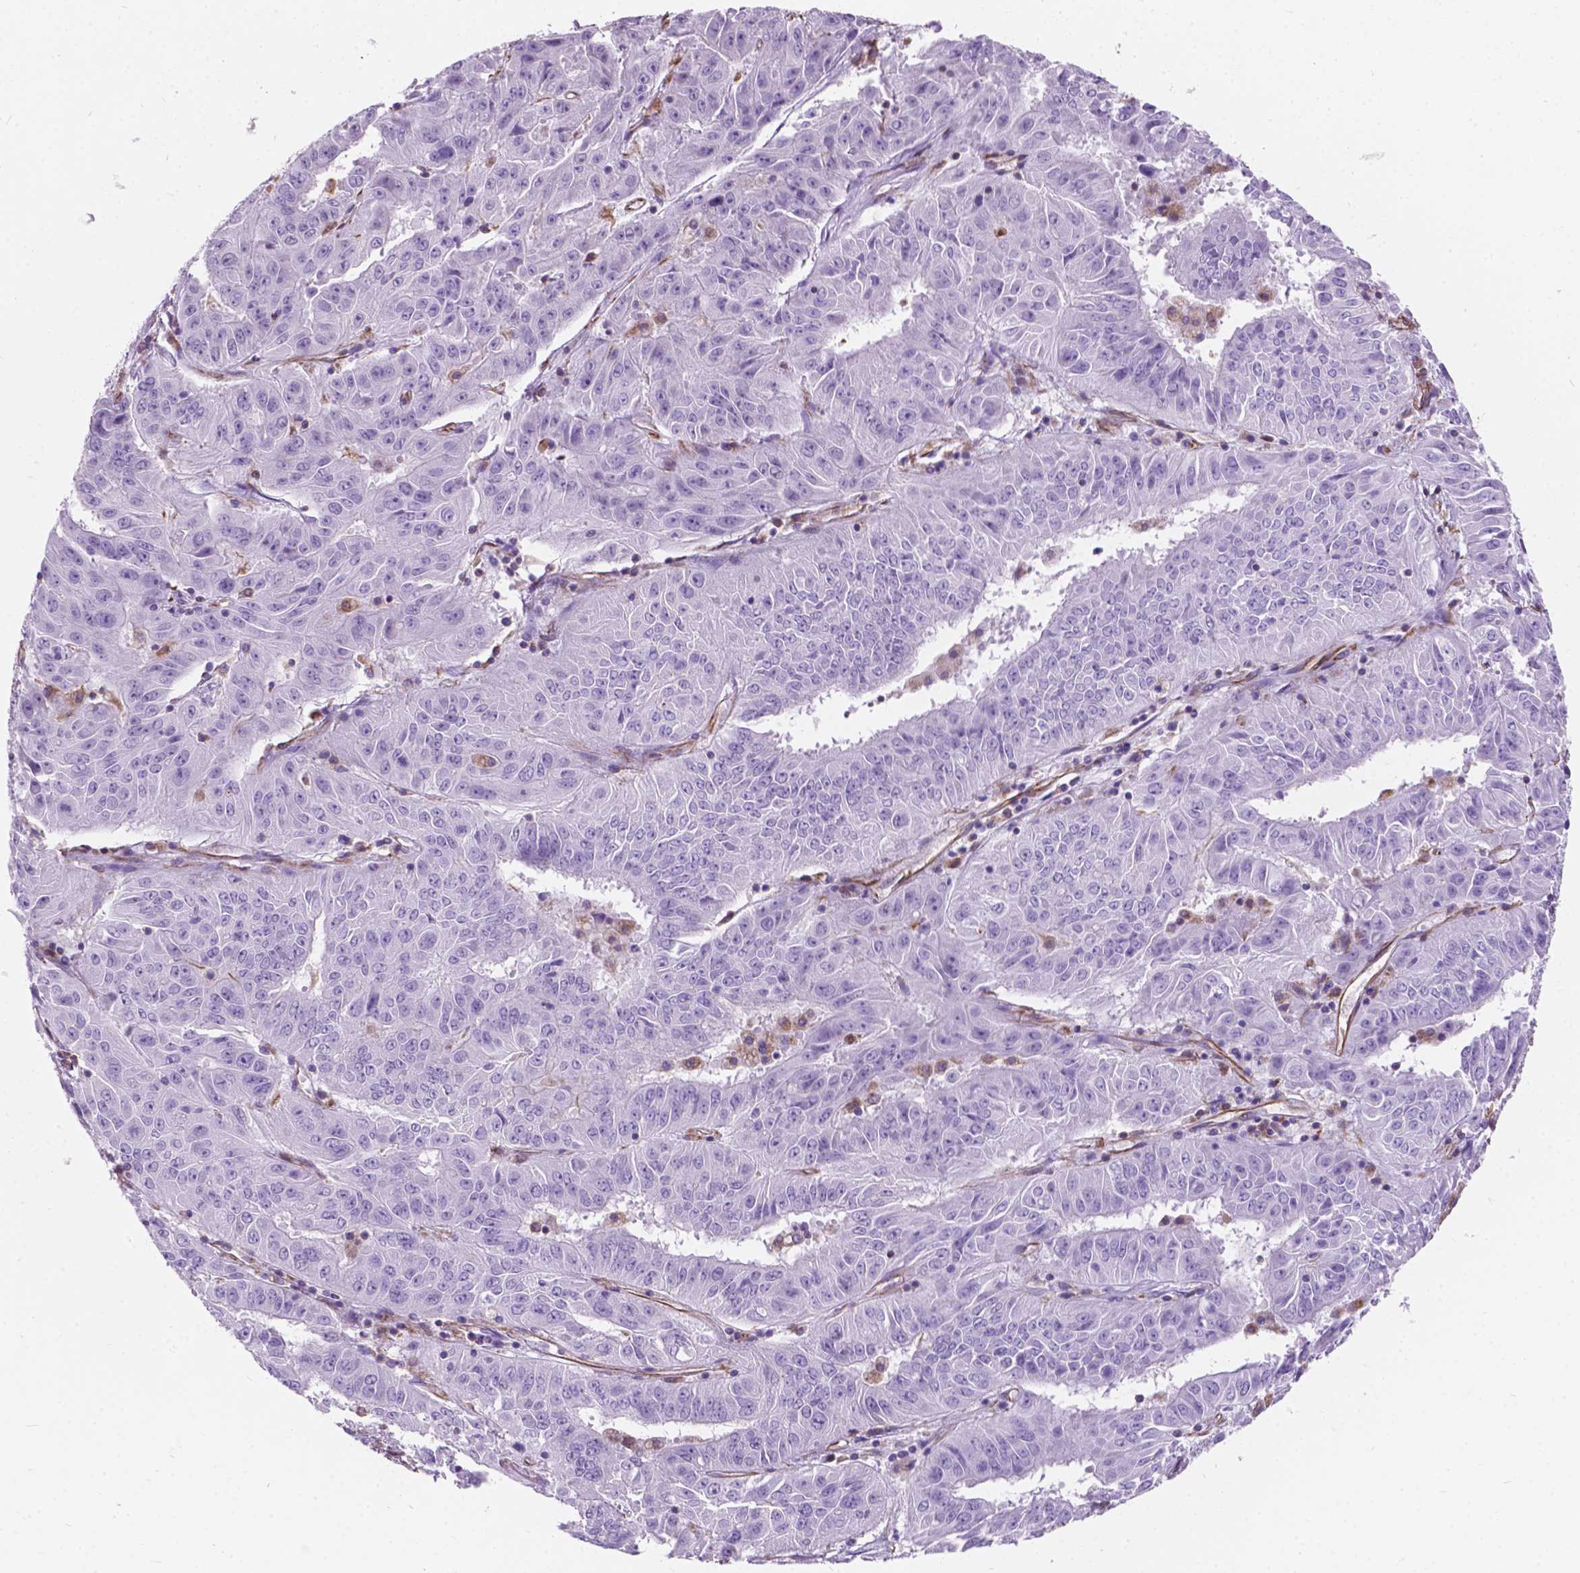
{"staining": {"intensity": "negative", "quantity": "none", "location": "none"}, "tissue": "pancreatic cancer", "cell_type": "Tumor cells", "image_type": "cancer", "snomed": [{"axis": "morphology", "description": "Adenocarcinoma, NOS"}, {"axis": "topography", "description": "Pancreas"}], "caption": "The photomicrograph reveals no significant expression in tumor cells of pancreatic adenocarcinoma.", "gene": "AMOT", "patient": {"sex": "male", "age": 63}}